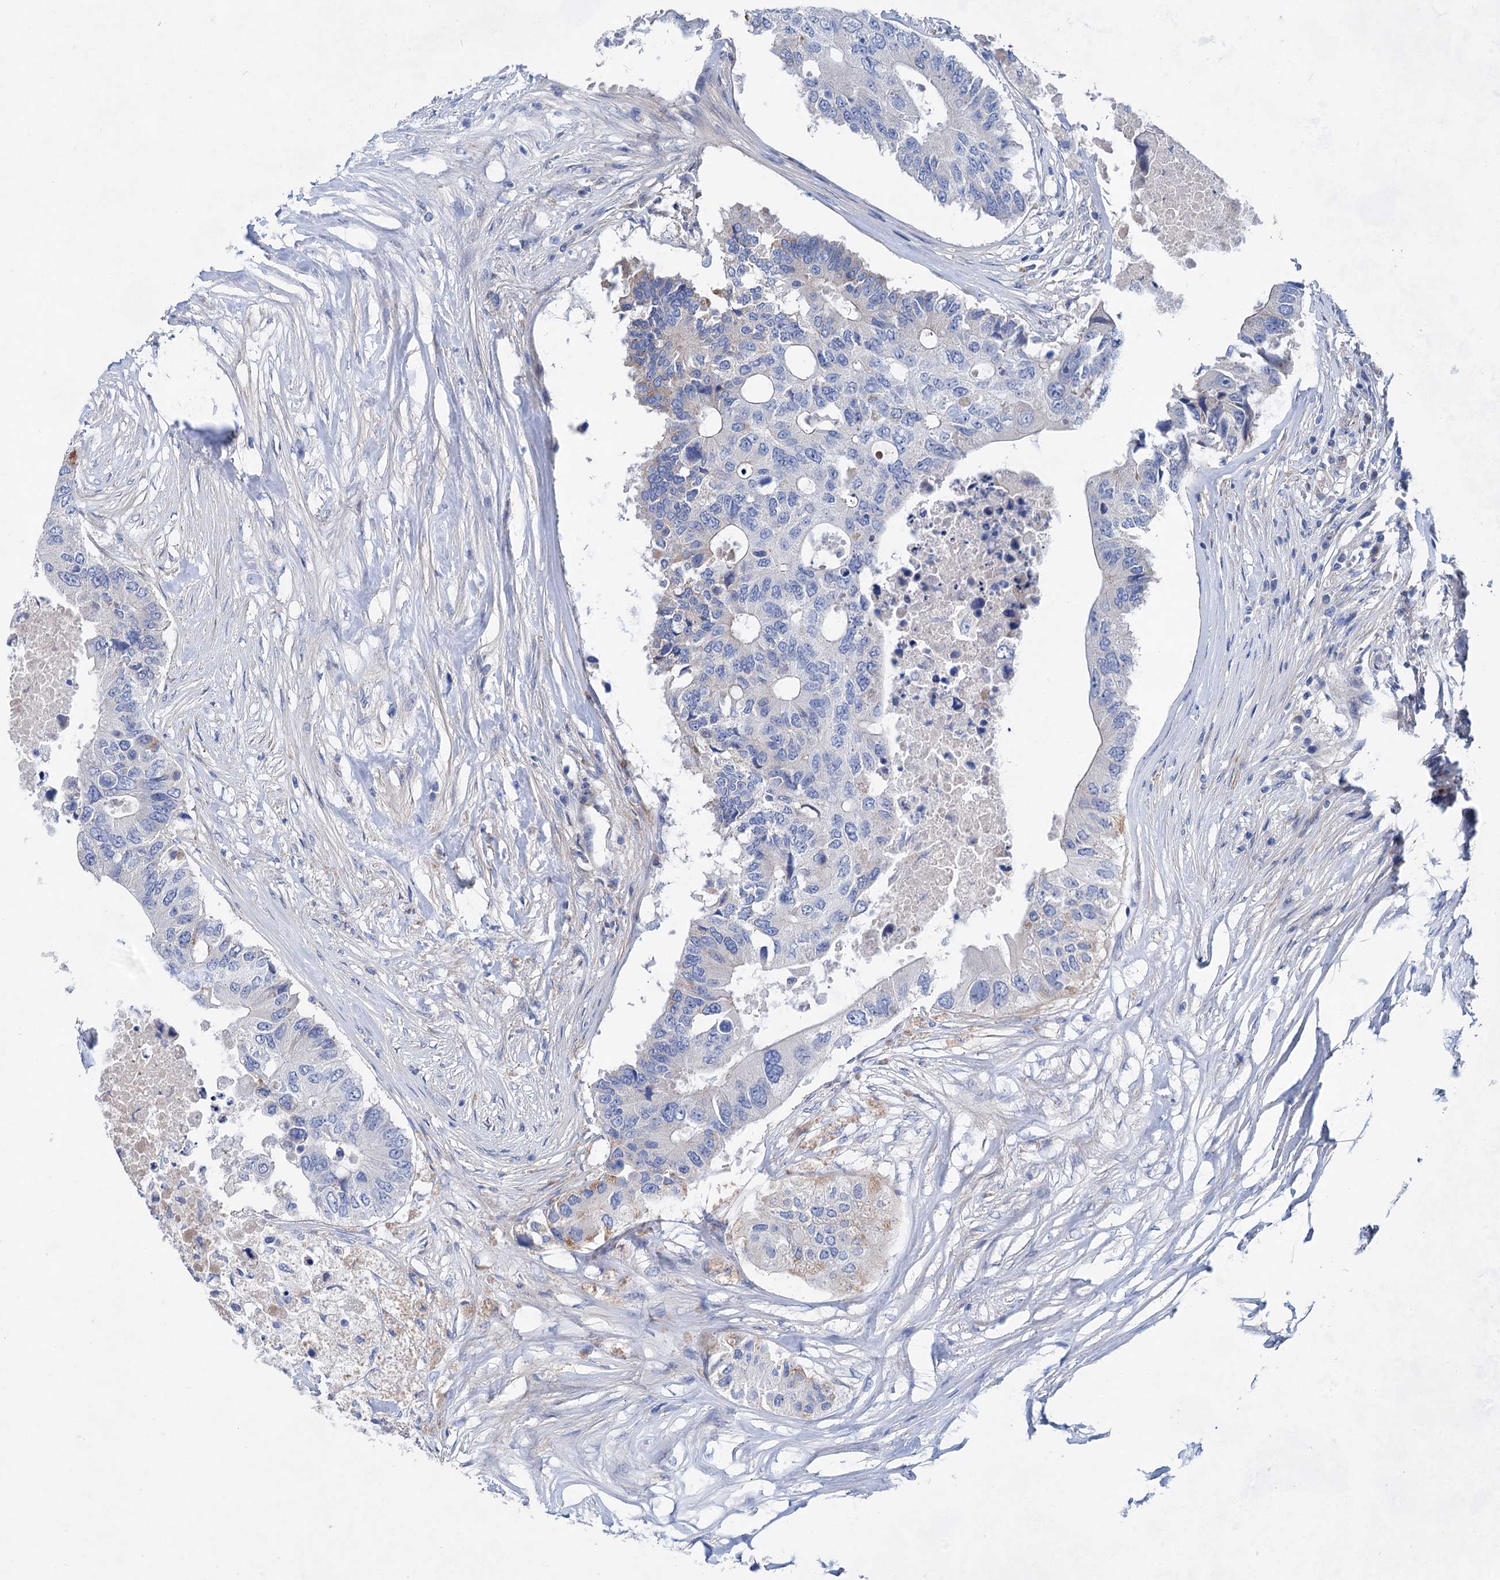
{"staining": {"intensity": "negative", "quantity": "none", "location": "none"}, "tissue": "colorectal cancer", "cell_type": "Tumor cells", "image_type": "cancer", "snomed": [{"axis": "morphology", "description": "Adenocarcinoma, NOS"}, {"axis": "topography", "description": "Colon"}], "caption": "Tumor cells show no significant staining in colorectal adenocarcinoma.", "gene": "GPR155", "patient": {"sex": "male", "age": 71}}